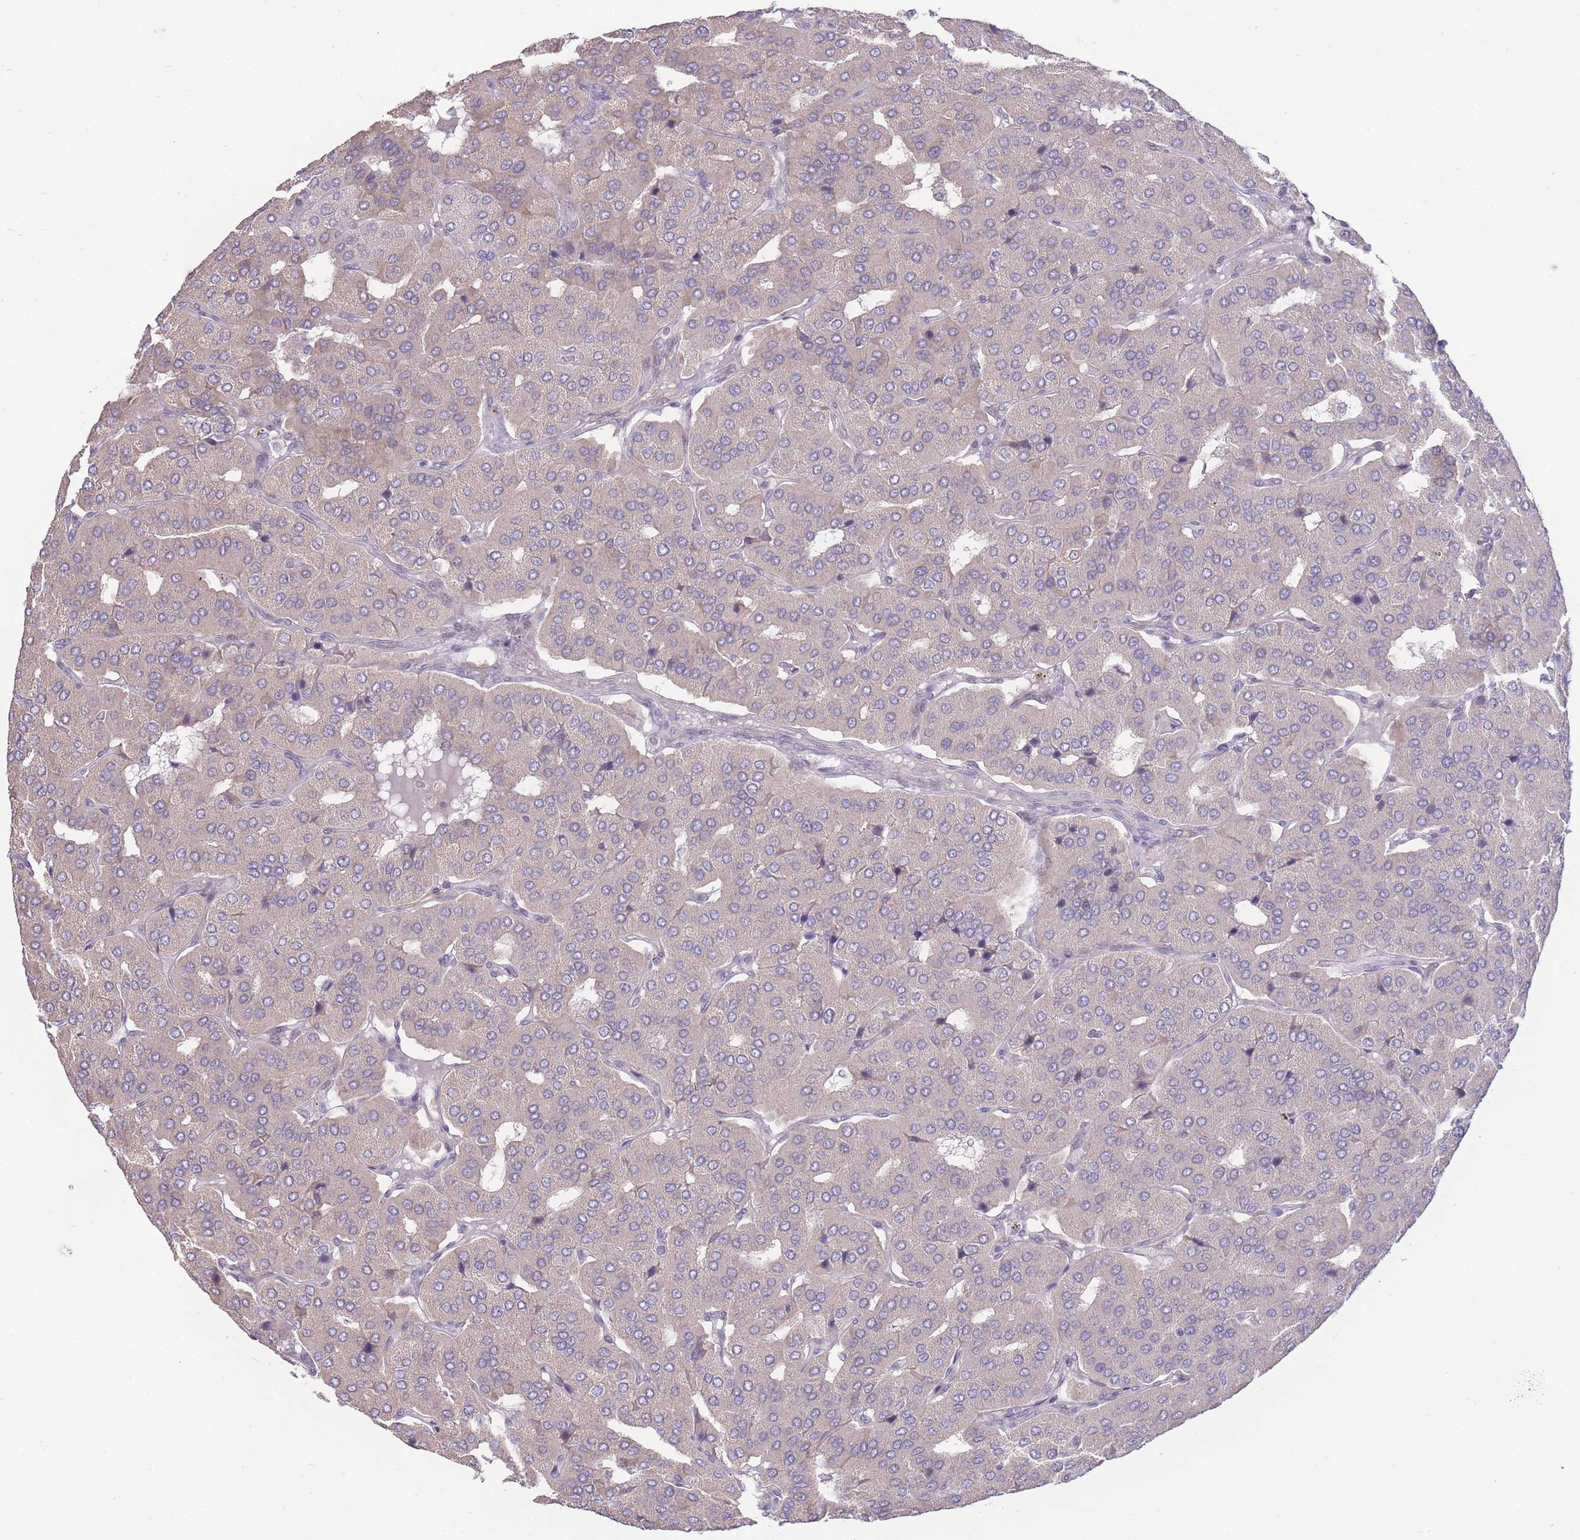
{"staining": {"intensity": "negative", "quantity": "none", "location": "none"}, "tissue": "parathyroid gland", "cell_type": "Glandular cells", "image_type": "normal", "snomed": [{"axis": "morphology", "description": "Normal tissue, NOS"}, {"axis": "morphology", "description": "Adenoma, NOS"}, {"axis": "topography", "description": "Parathyroid gland"}], "caption": "Normal parathyroid gland was stained to show a protein in brown. There is no significant positivity in glandular cells.", "gene": "RIC8A", "patient": {"sex": "female", "age": 86}}